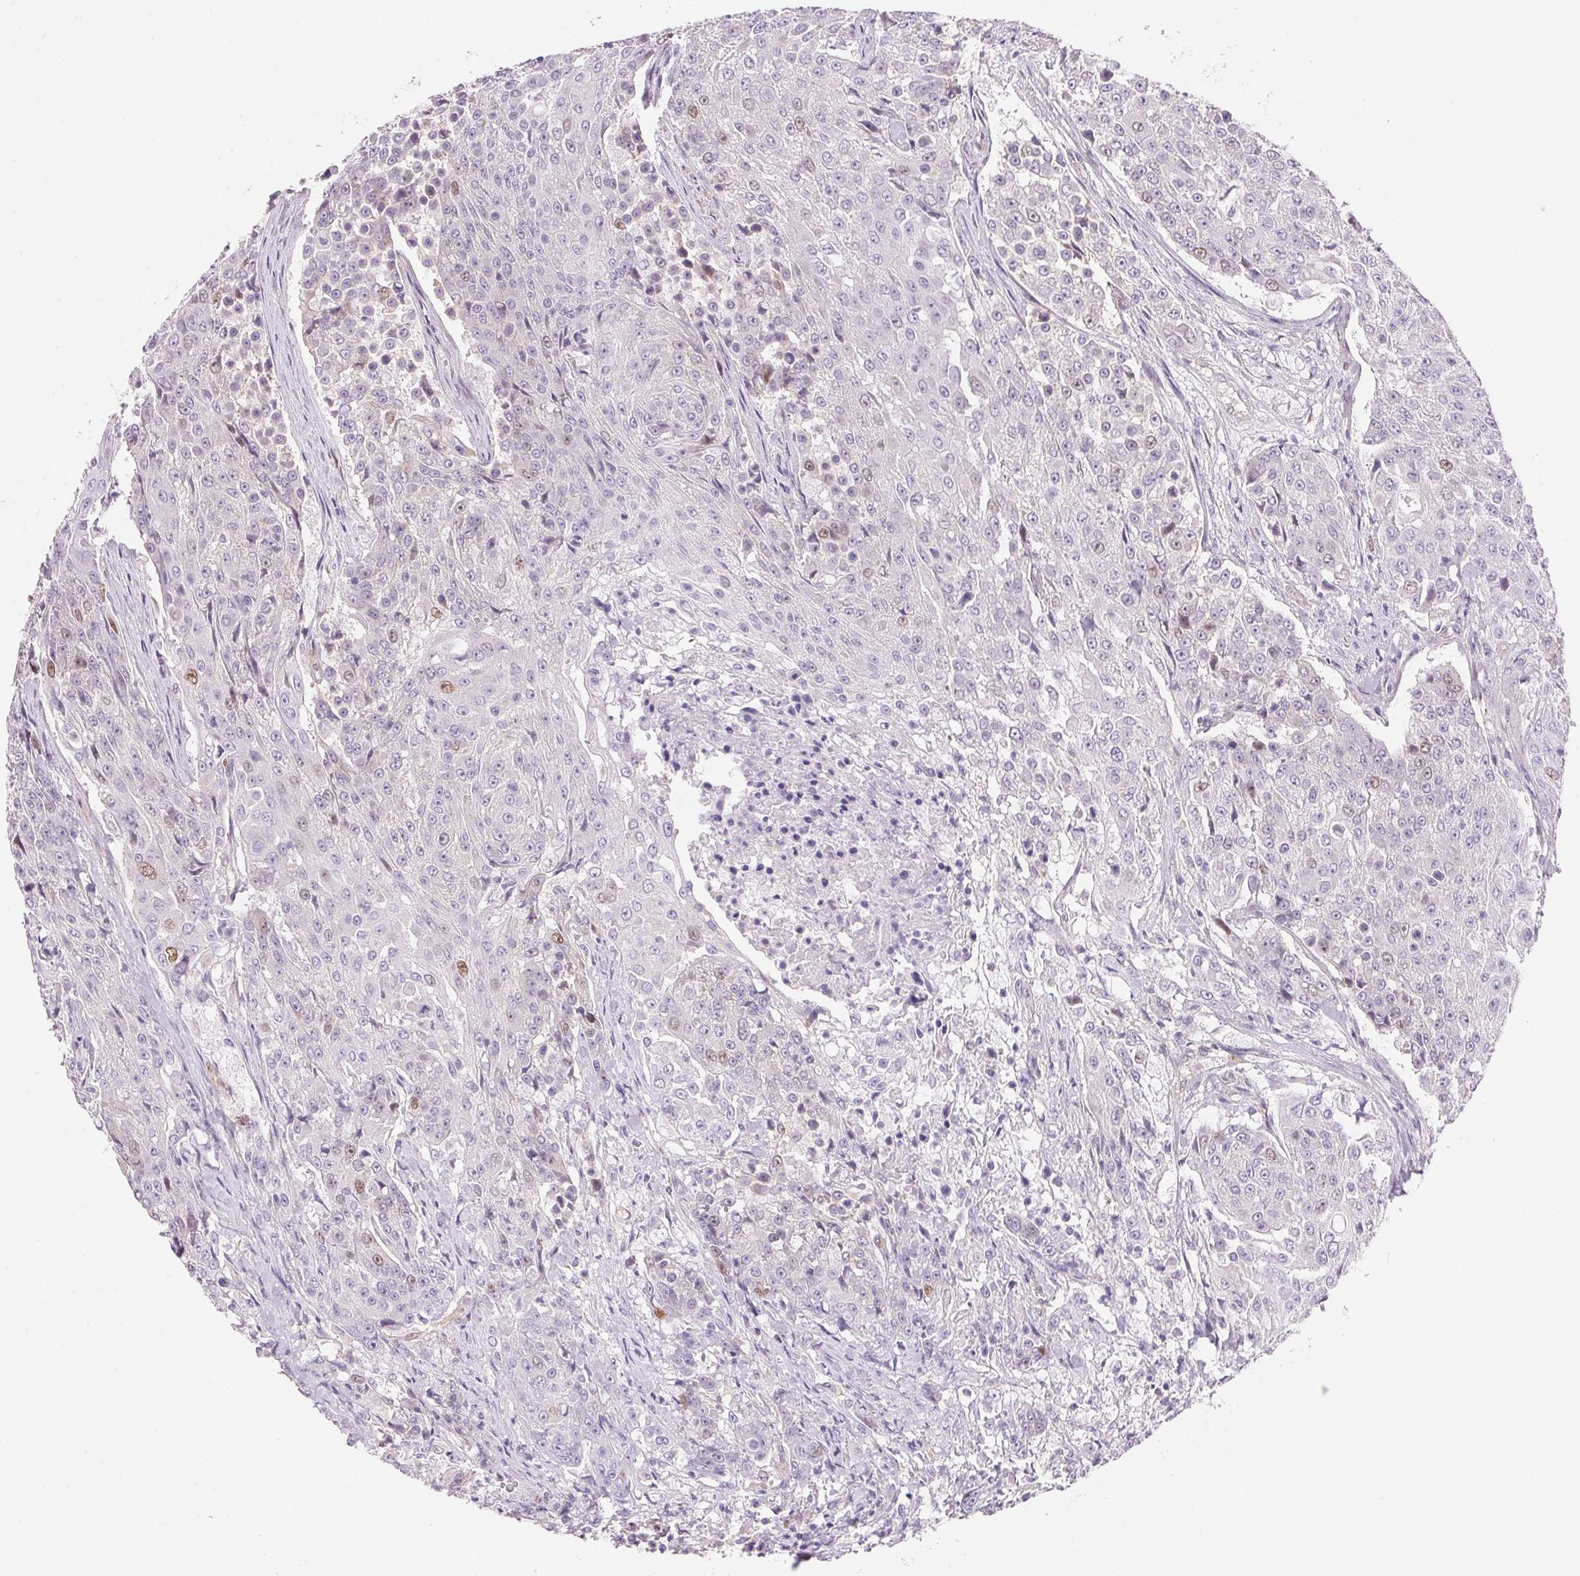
{"staining": {"intensity": "weak", "quantity": "<25%", "location": "nuclear"}, "tissue": "urothelial cancer", "cell_type": "Tumor cells", "image_type": "cancer", "snomed": [{"axis": "morphology", "description": "Urothelial carcinoma, High grade"}, {"axis": "topography", "description": "Urinary bladder"}], "caption": "Tumor cells show no significant protein expression in urothelial cancer.", "gene": "SMTN", "patient": {"sex": "female", "age": 63}}